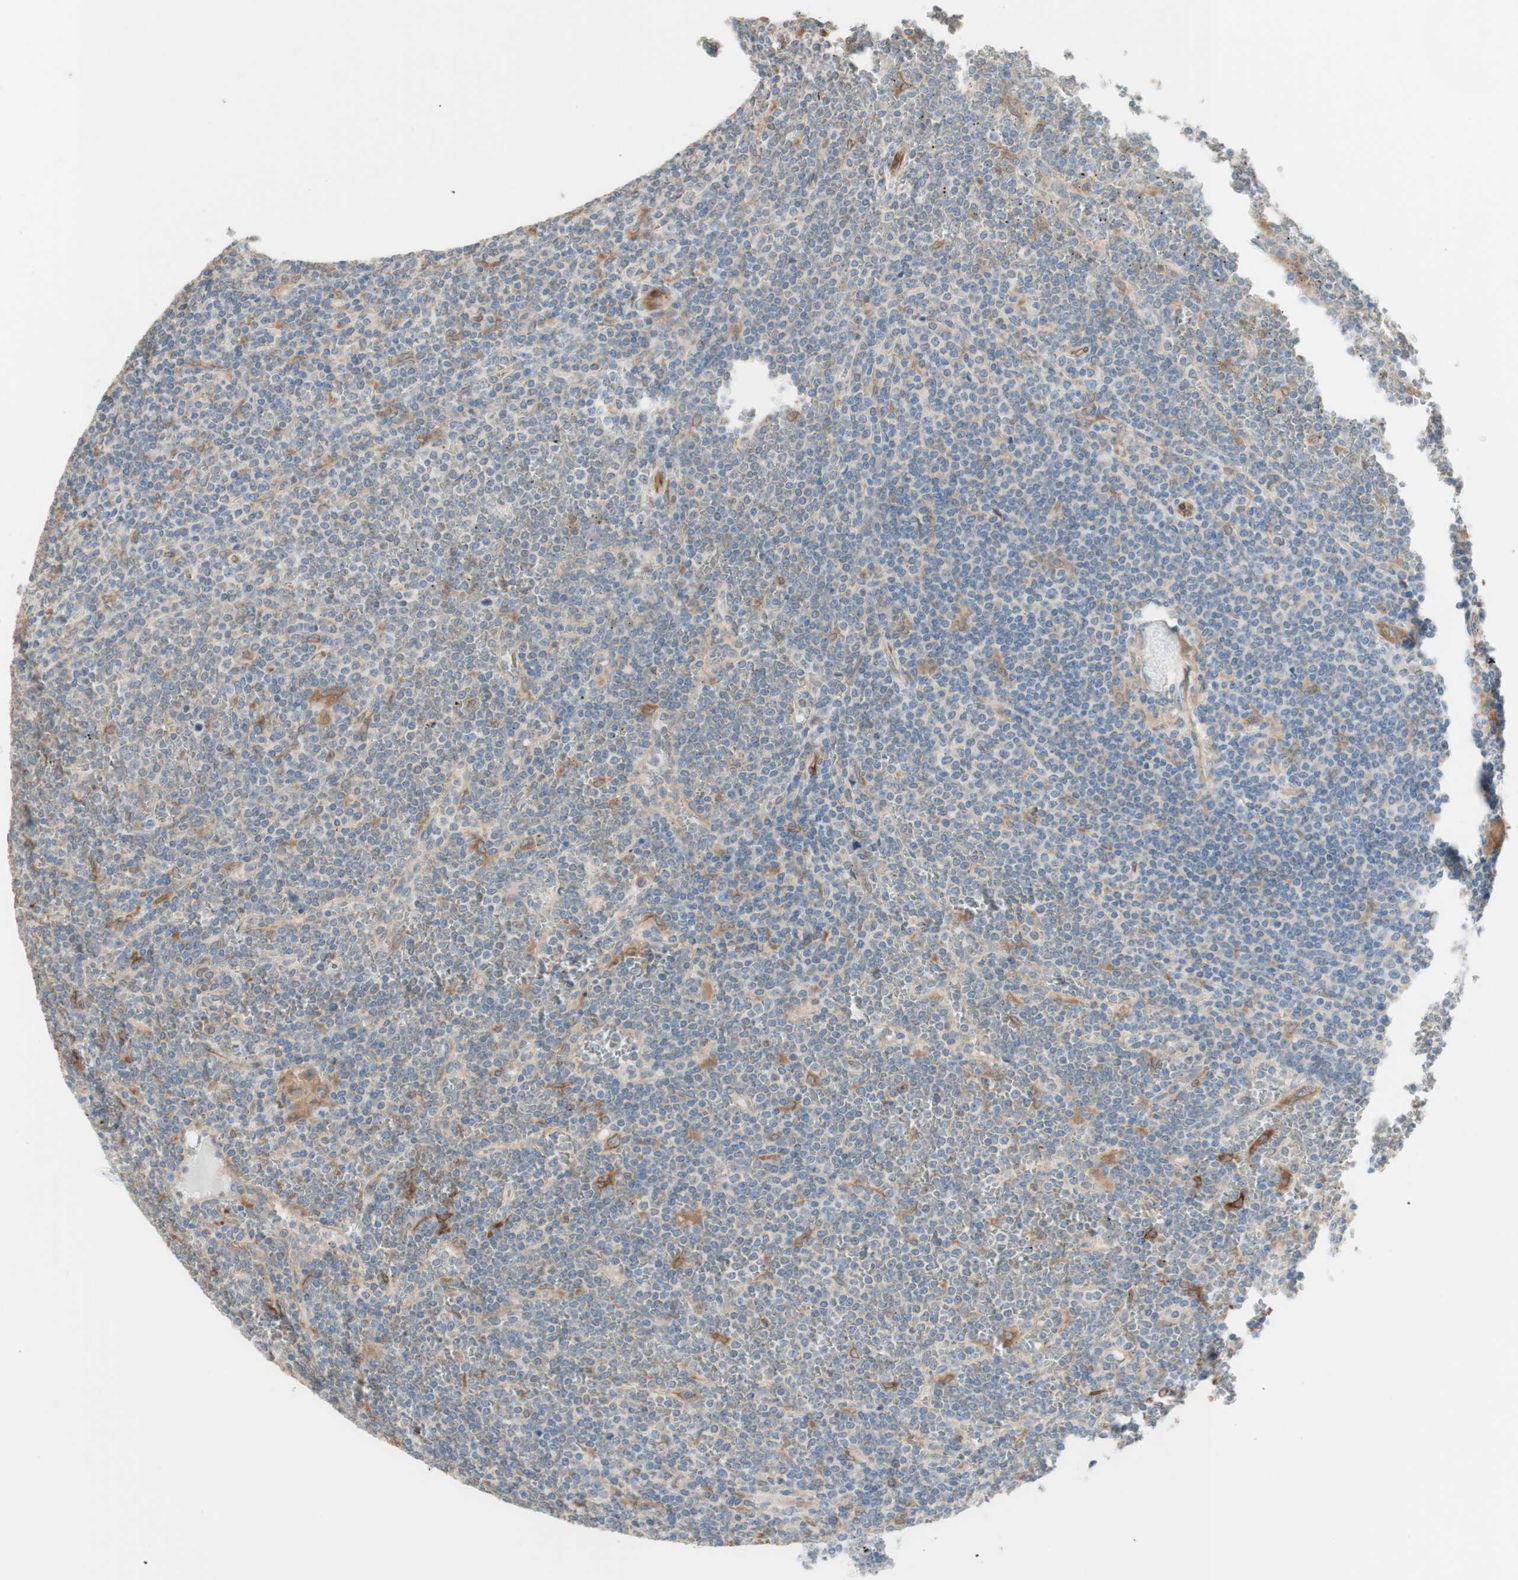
{"staining": {"intensity": "weak", "quantity": "<25%", "location": "cytoplasmic/membranous"}, "tissue": "lymphoma", "cell_type": "Tumor cells", "image_type": "cancer", "snomed": [{"axis": "morphology", "description": "Malignant lymphoma, non-Hodgkin's type, Low grade"}, {"axis": "topography", "description": "Spleen"}], "caption": "Tumor cells show no significant protein staining in lymphoma.", "gene": "COMT", "patient": {"sex": "female", "age": 19}}